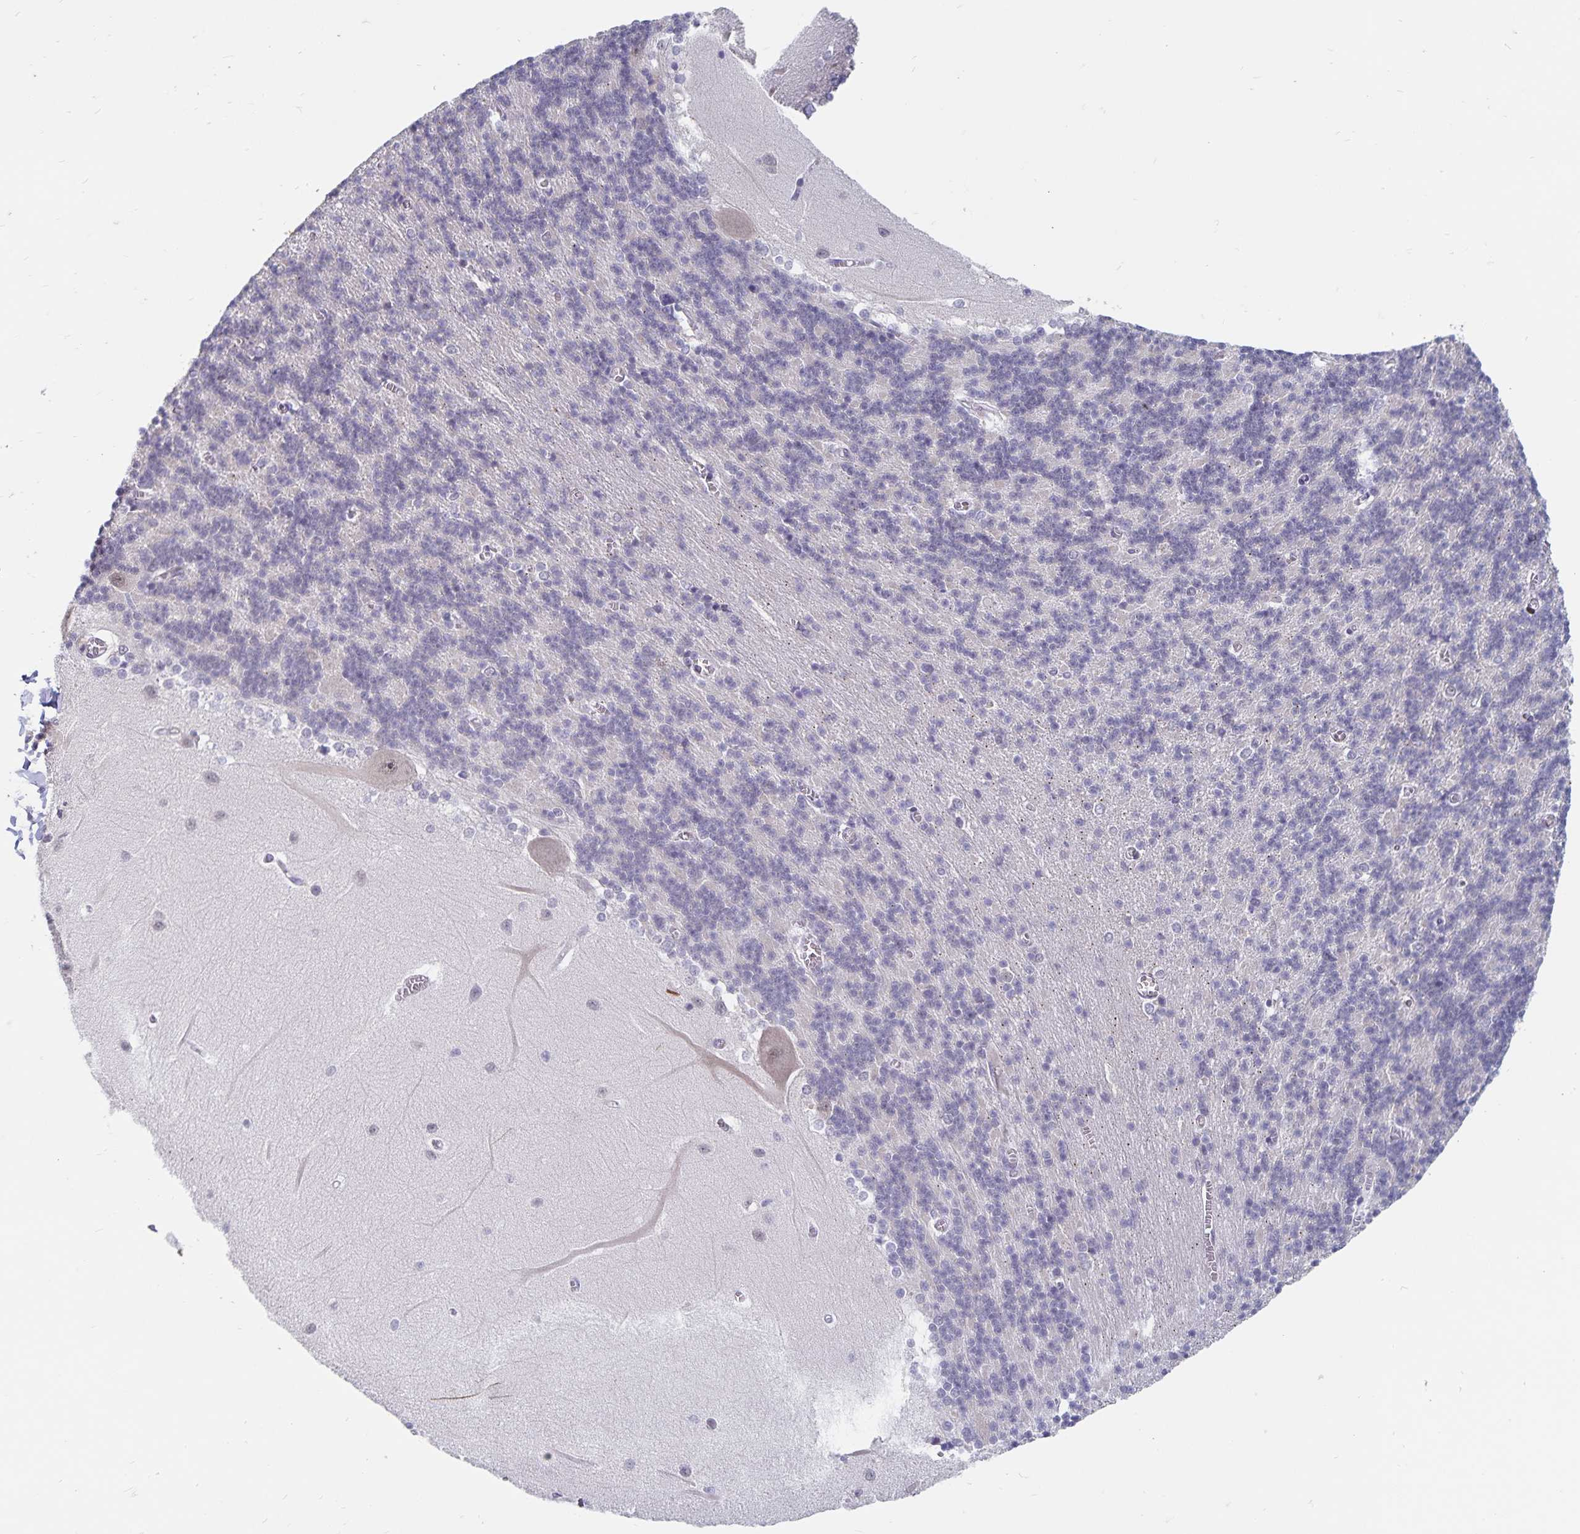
{"staining": {"intensity": "negative", "quantity": "none", "location": "none"}, "tissue": "cerebellum", "cell_type": "Cells in granular layer", "image_type": "normal", "snomed": [{"axis": "morphology", "description": "Normal tissue, NOS"}, {"axis": "topography", "description": "Cerebellum"}], "caption": "Protein analysis of benign cerebellum reveals no significant positivity in cells in granular layer.", "gene": "BAG6", "patient": {"sex": "male", "age": 37}}